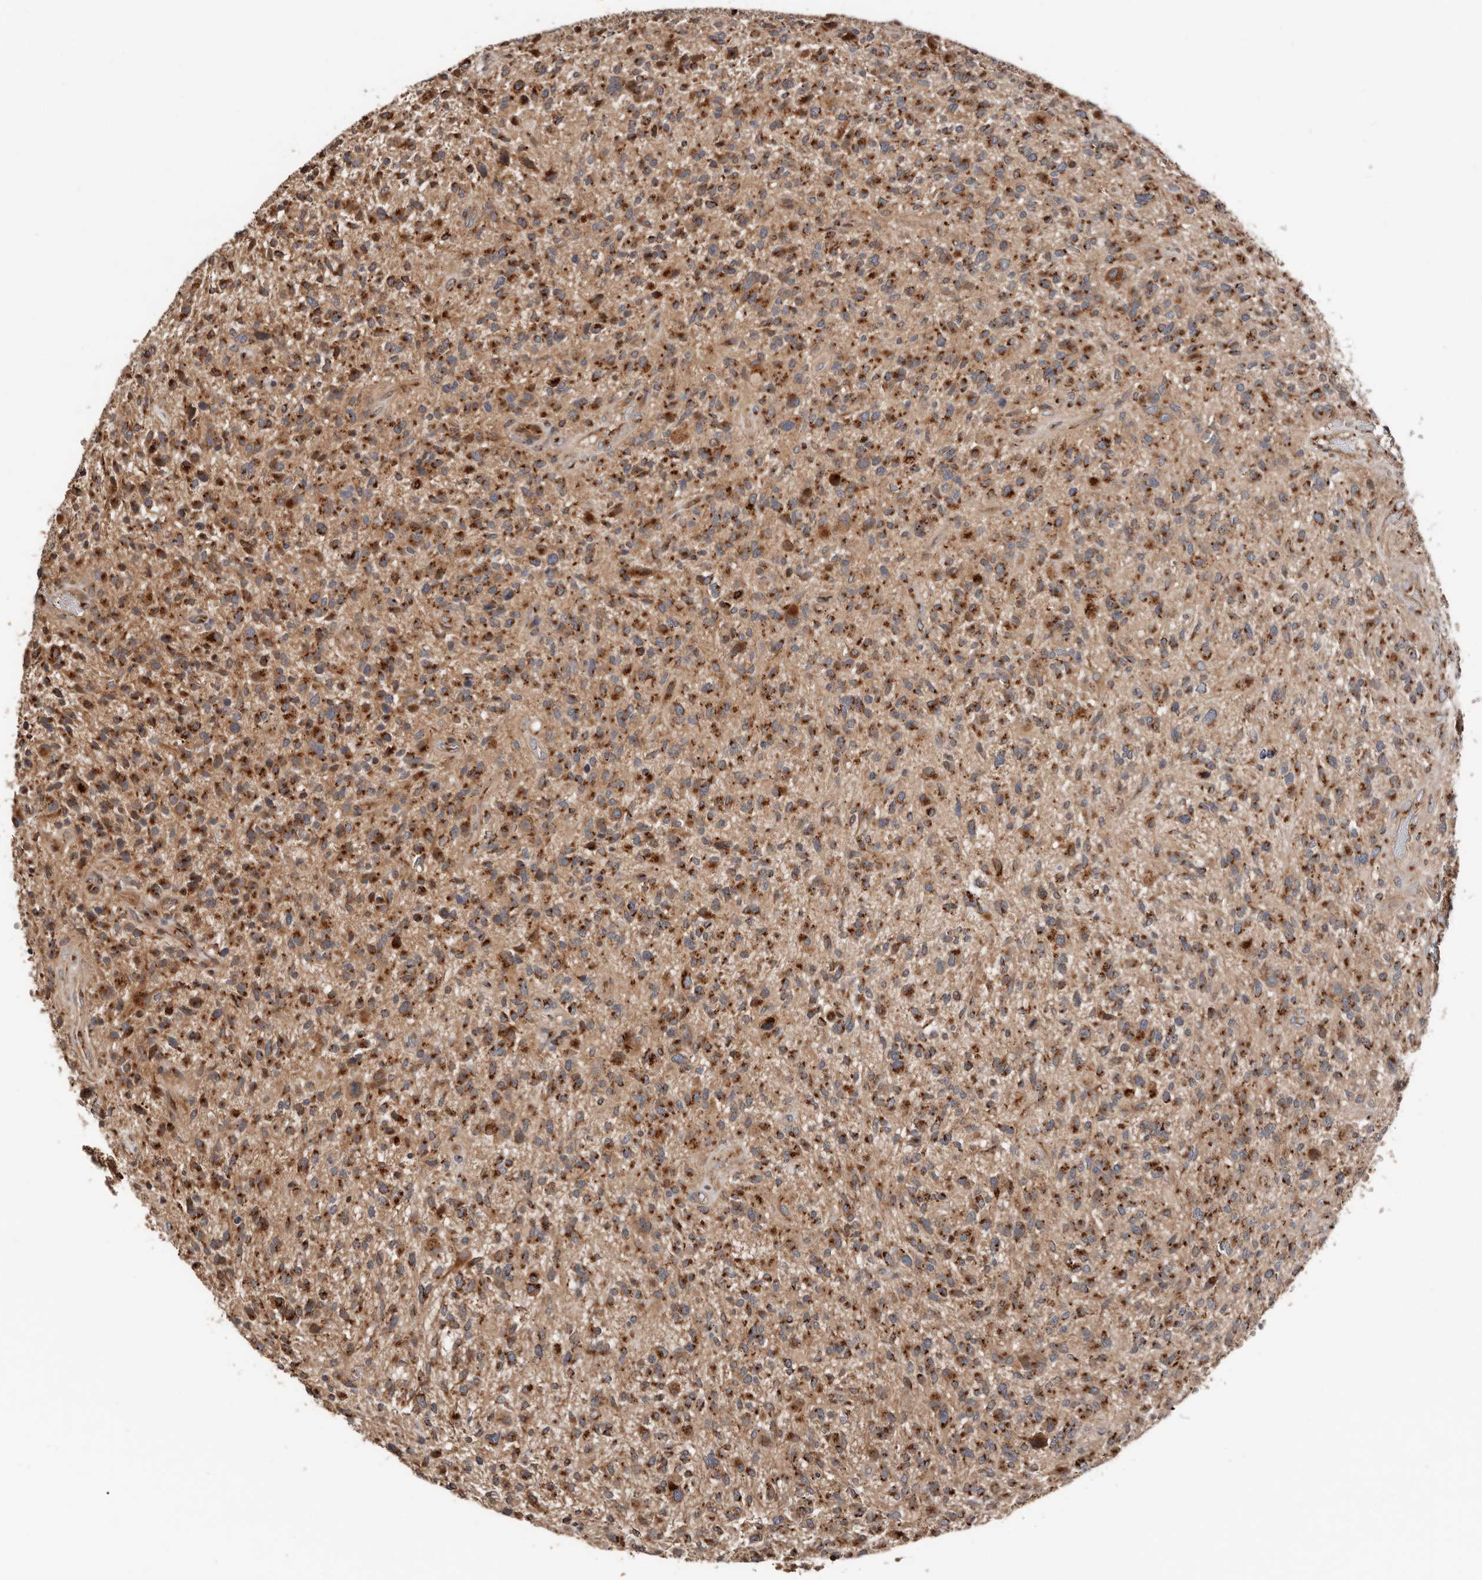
{"staining": {"intensity": "strong", "quantity": ">75%", "location": "cytoplasmic/membranous"}, "tissue": "glioma", "cell_type": "Tumor cells", "image_type": "cancer", "snomed": [{"axis": "morphology", "description": "Glioma, malignant, High grade"}, {"axis": "topography", "description": "Brain"}], "caption": "Protein expression analysis of human malignant glioma (high-grade) reveals strong cytoplasmic/membranous expression in about >75% of tumor cells. Immunohistochemistry (ihc) stains the protein of interest in brown and the nuclei are stained blue.", "gene": "COG1", "patient": {"sex": "male", "age": 47}}